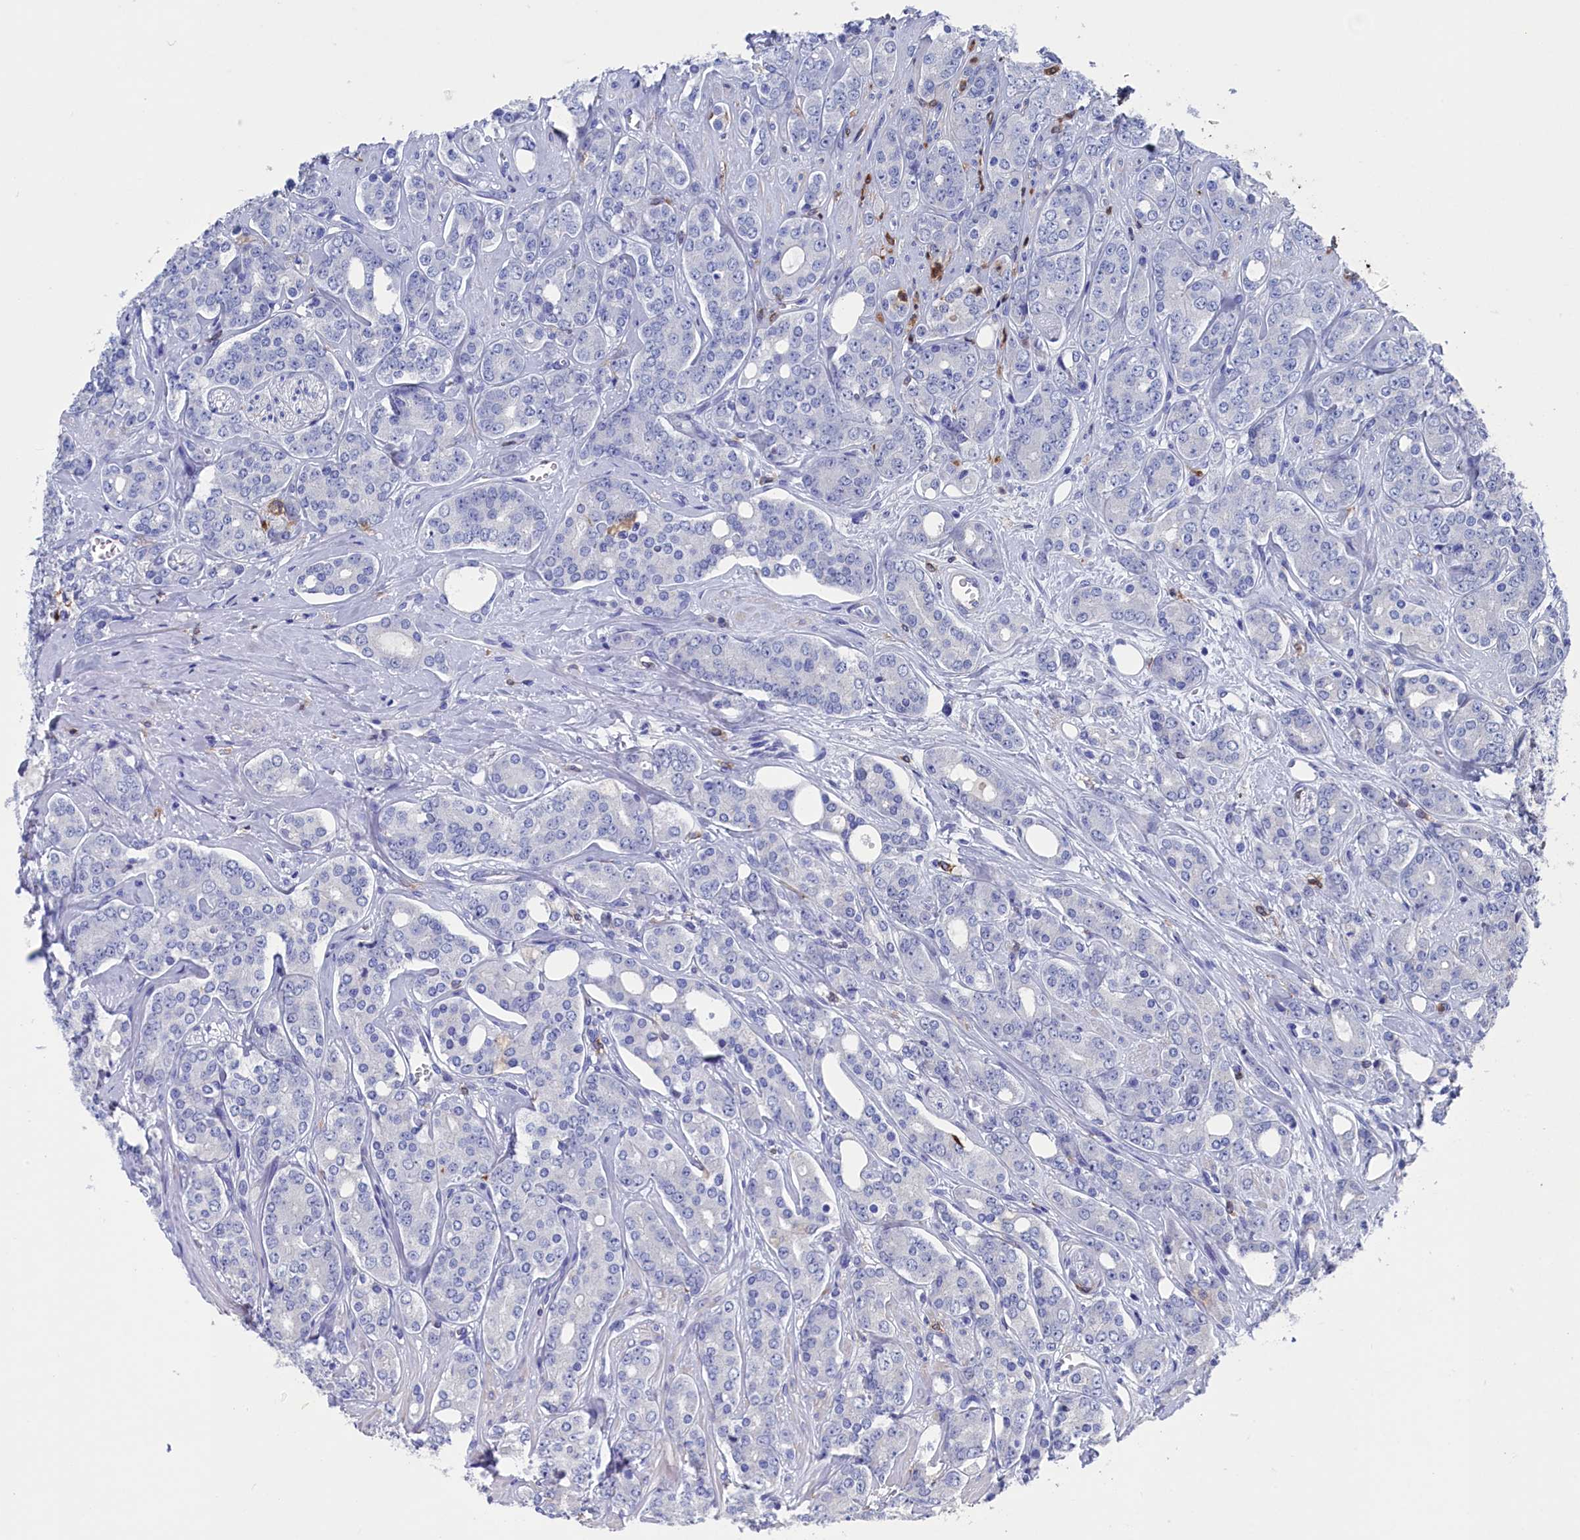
{"staining": {"intensity": "negative", "quantity": "none", "location": "none"}, "tissue": "prostate cancer", "cell_type": "Tumor cells", "image_type": "cancer", "snomed": [{"axis": "morphology", "description": "Adenocarcinoma, High grade"}, {"axis": "topography", "description": "Prostate"}], "caption": "Protein analysis of prostate cancer displays no significant positivity in tumor cells. (Brightfield microscopy of DAB (3,3'-diaminobenzidine) immunohistochemistry (IHC) at high magnification).", "gene": "TYROBP", "patient": {"sex": "male", "age": 62}}